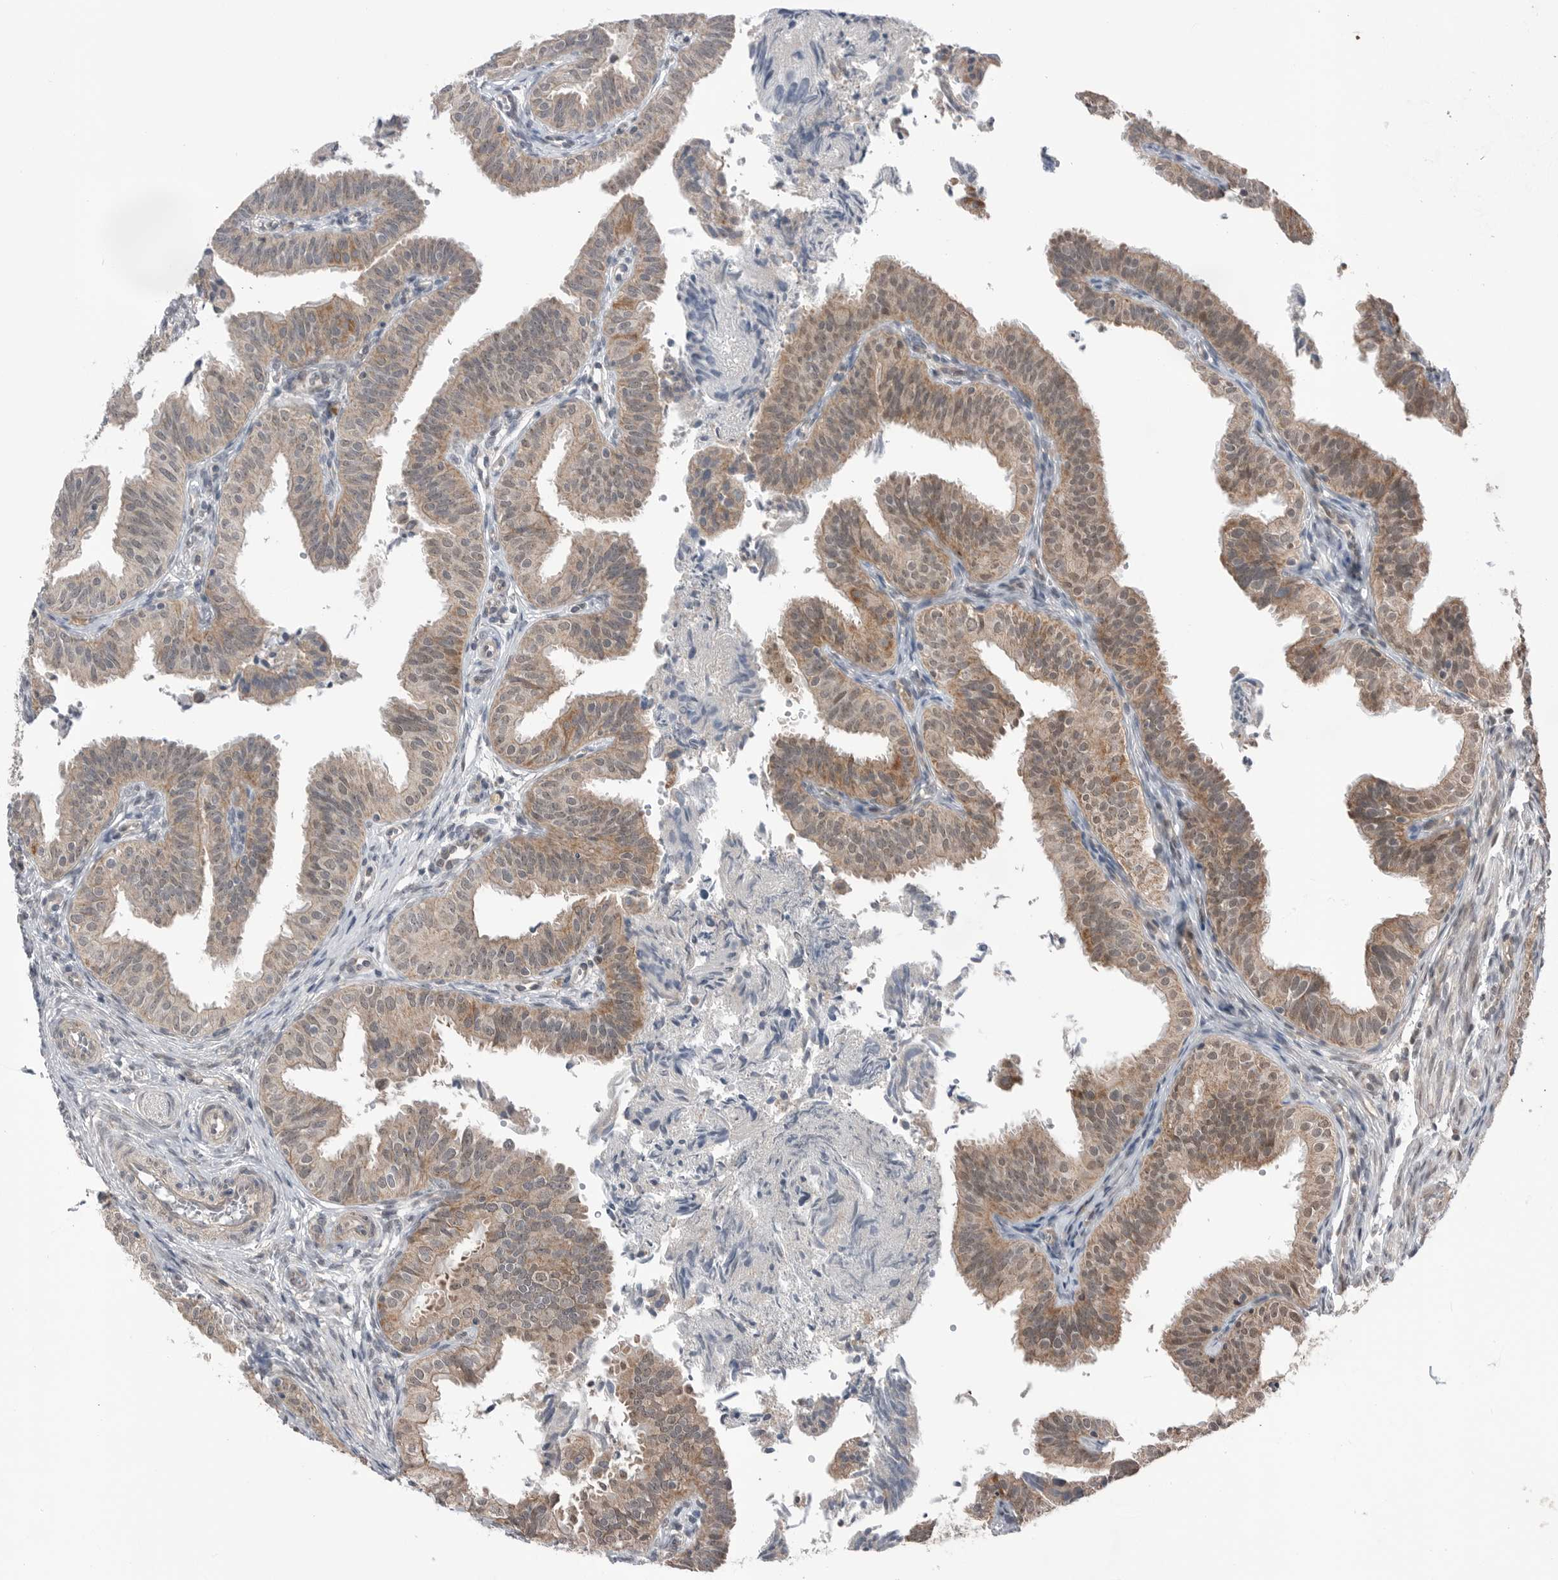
{"staining": {"intensity": "weak", "quantity": "25%-75%", "location": "cytoplasmic/membranous"}, "tissue": "fallopian tube", "cell_type": "Glandular cells", "image_type": "normal", "snomed": [{"axis": "morphology", "description": "Normal tissue, NOS"}, {"axis": "topography", "description": "Fallopian tube"}], "caption": "Fallopian tube stained with DAB IHC shows low levels of weak cytoplasmic/membranous positivity in approximately 25%-75% of glandular cells.", "gene": "NTAQ1", "patient": {"sex": "female", "age": 35}}